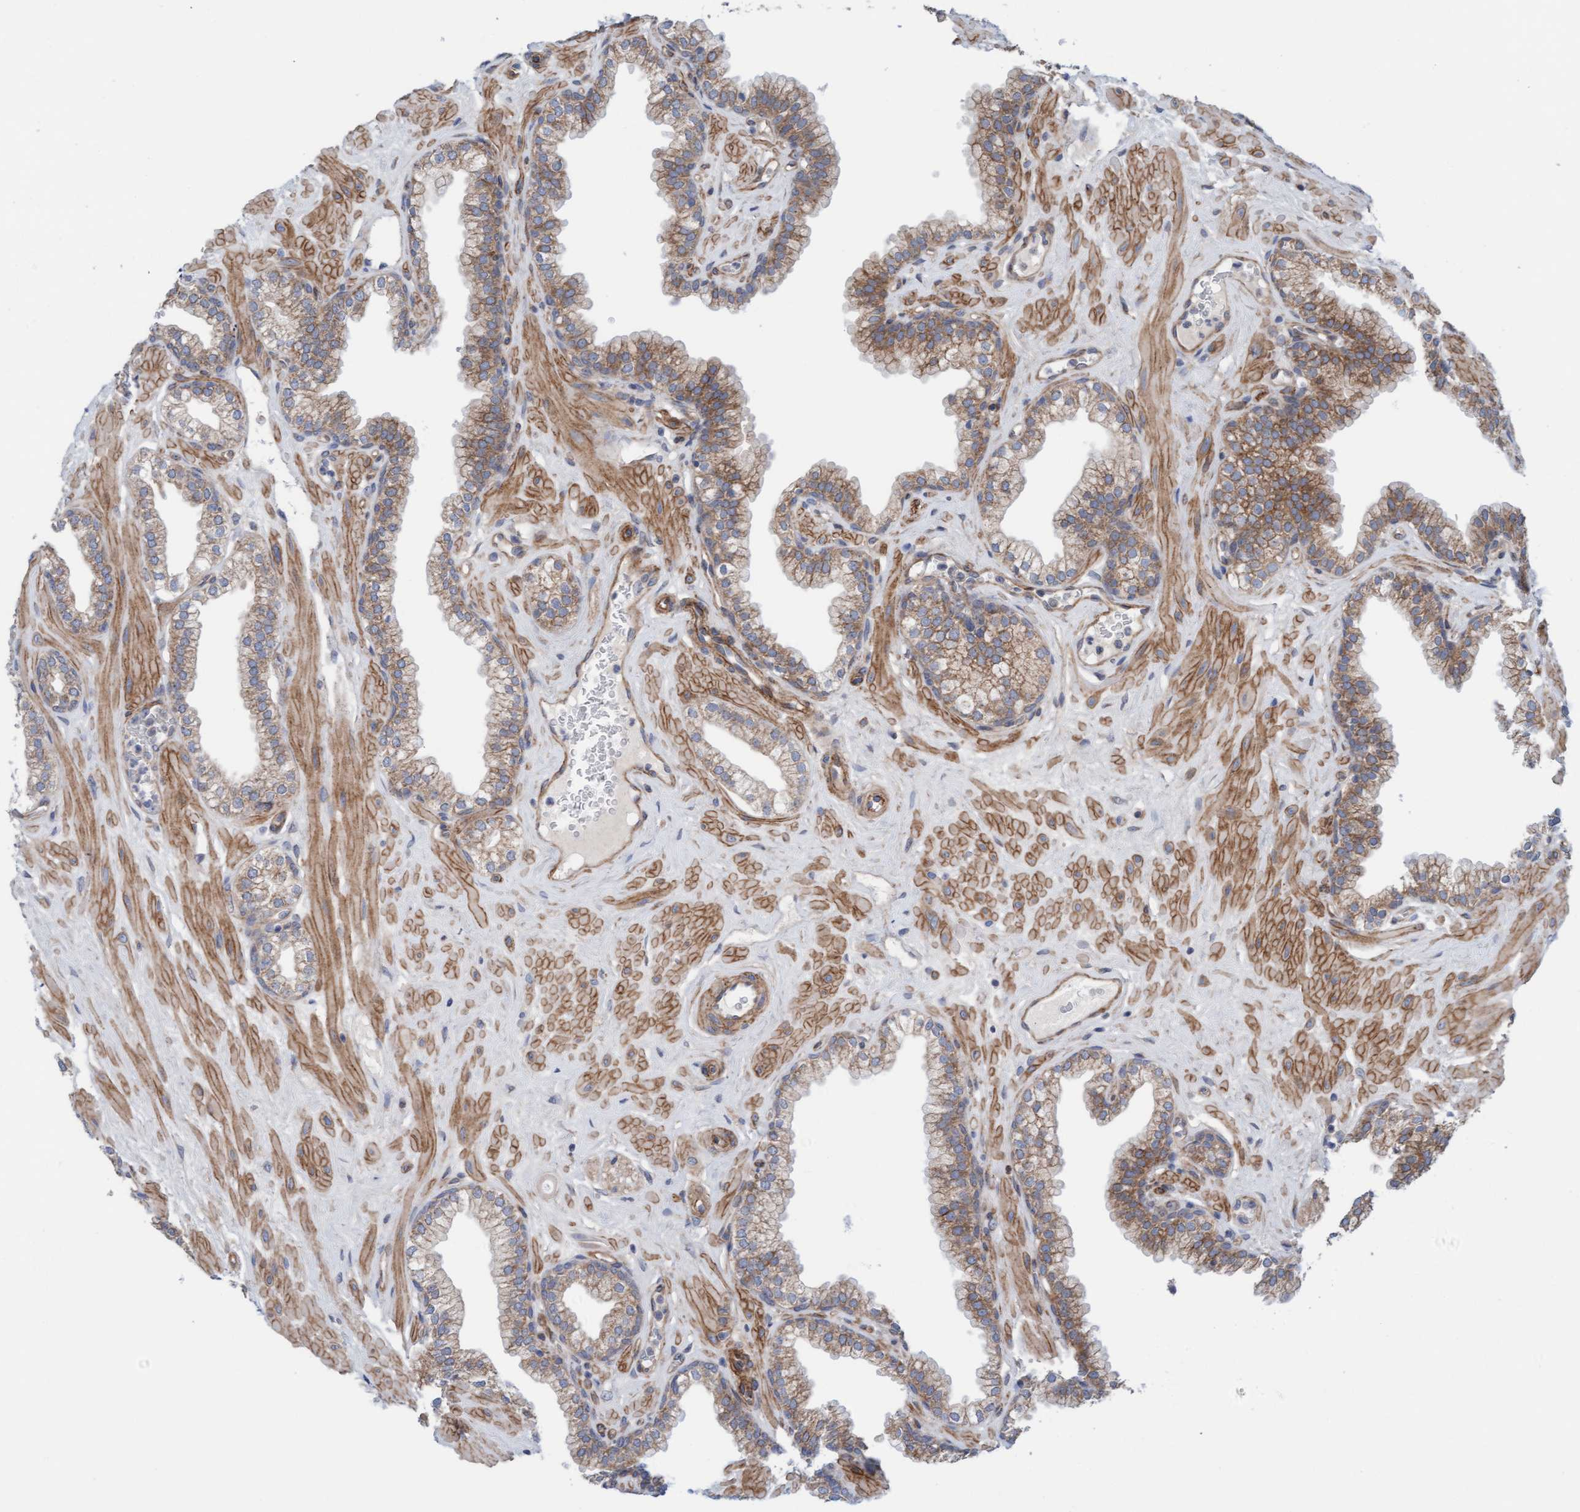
{"staining": {"intensity": "moderate", "quantity": "<25%", "location": "cytoplasmic/membranous"}, "tissue": "prostate", "cell_type": "Glandular cells", "image_type": "normal", "snomed": [{"axis": "morphology", "description": "Normal tissue, NOS"}, {"axis": "morphology", "description": "Urothelial carcinoma, Low grade"}, {"axis": "topography", "description": "Urinary bladder"}, {"axis": "topography", "description": "Prostate"}], "caption": "Protein staining by IHC reveals moderate cytoplasmic/membranous staining in about <25% of glandular cells in normal prostate.", "gene": "CDK5RAP3", "patient": {"sex": "male", "age": 60}}